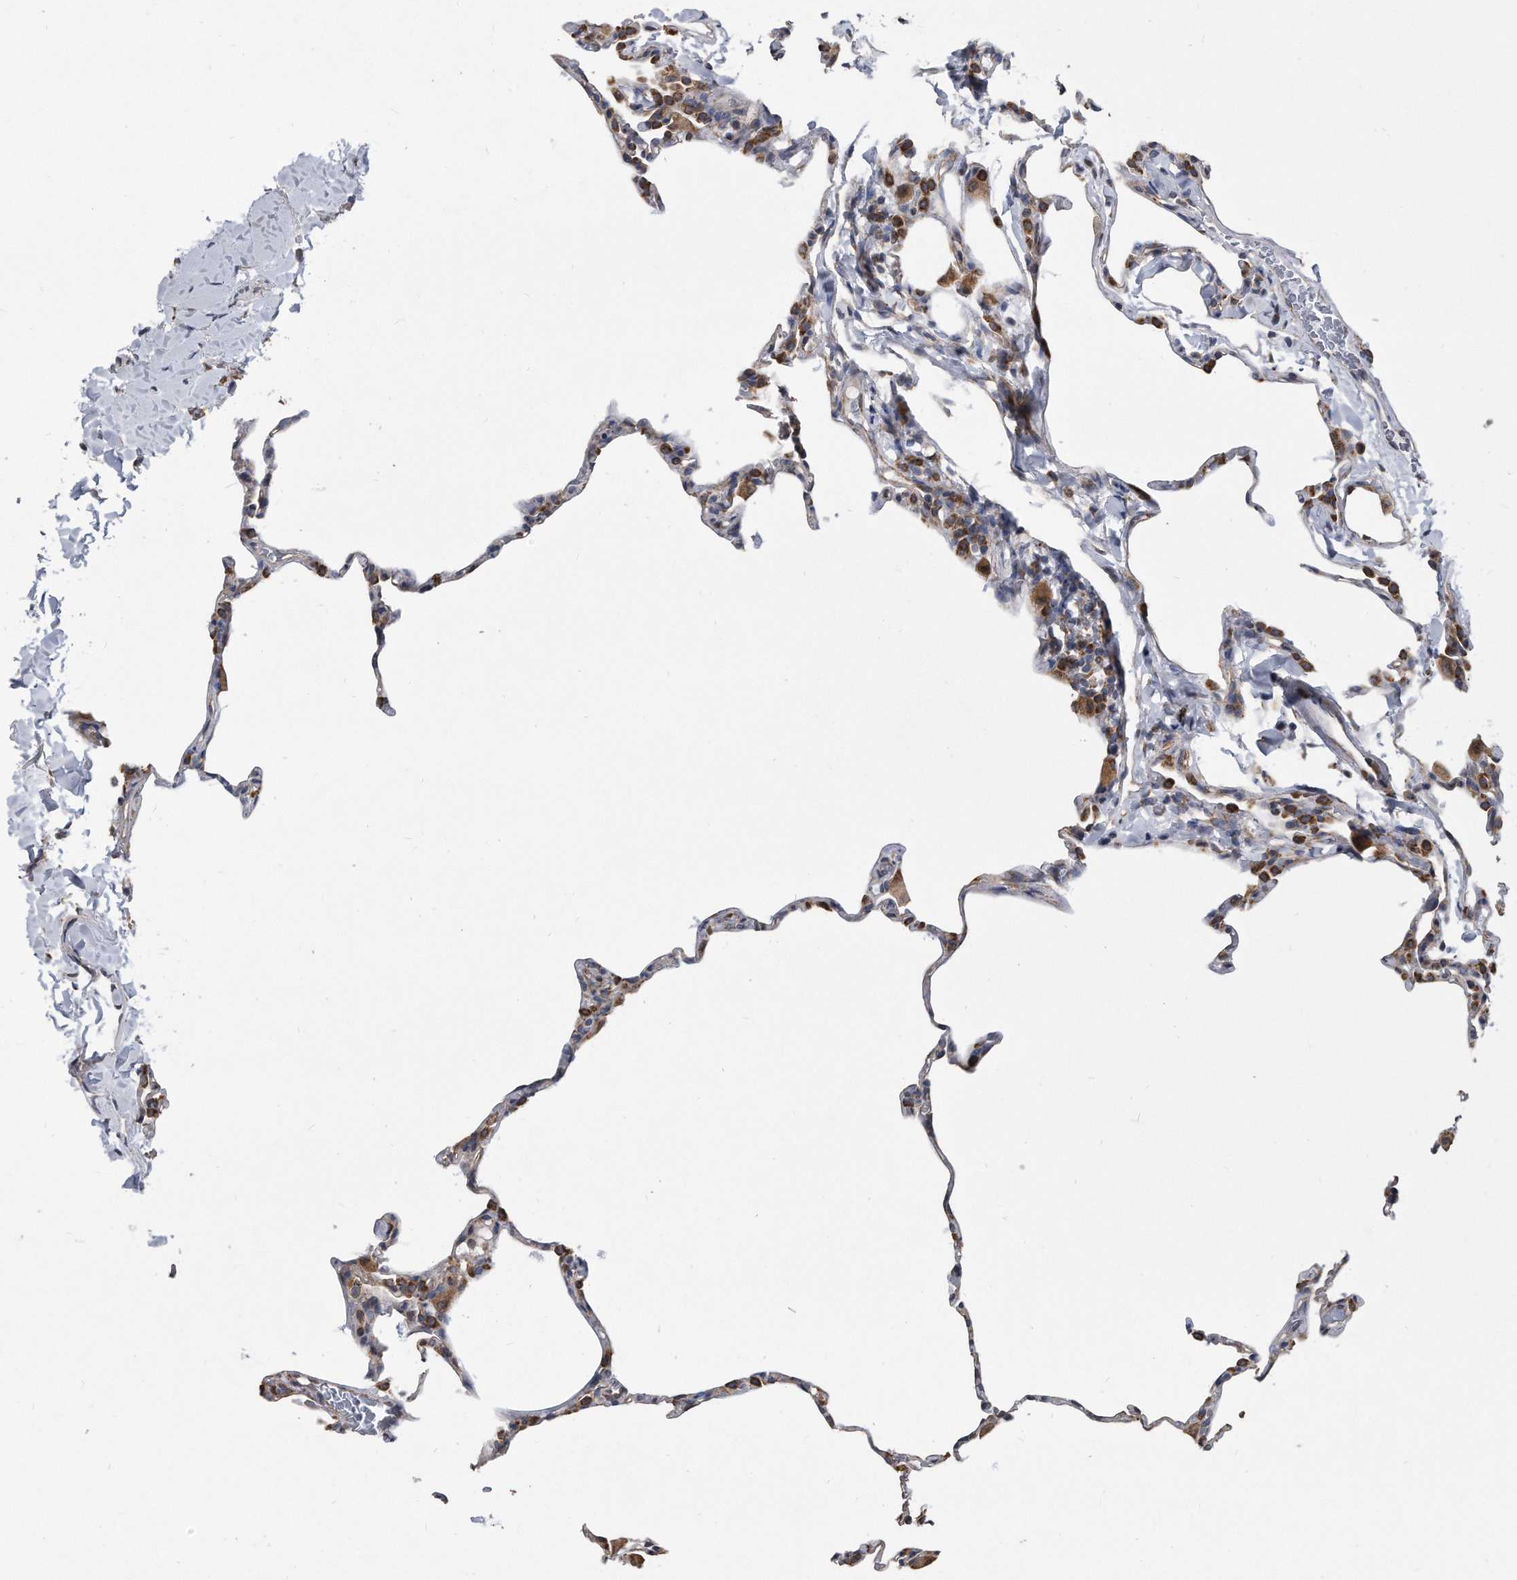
{"staining": {"intensity": "strong", "quantity": "25%-75%", "location": "cytoplasmic/membranous"}, "tissue": "lung", "cell_type": "Alveolar cells", "image_type": "normal", "snomed": [{"axis": "morphology", "description": "Normal tissue, NOS"}, {"axis": "topography", "description": "Lung"}], "caption": "Protein analysis of normal lung reveals strong cytoplasmic/membranous expression in approximately 25%-75% of alveolar cells.", "gene": "CCDC47", "patient": {"sex": "male", "age": 20}}